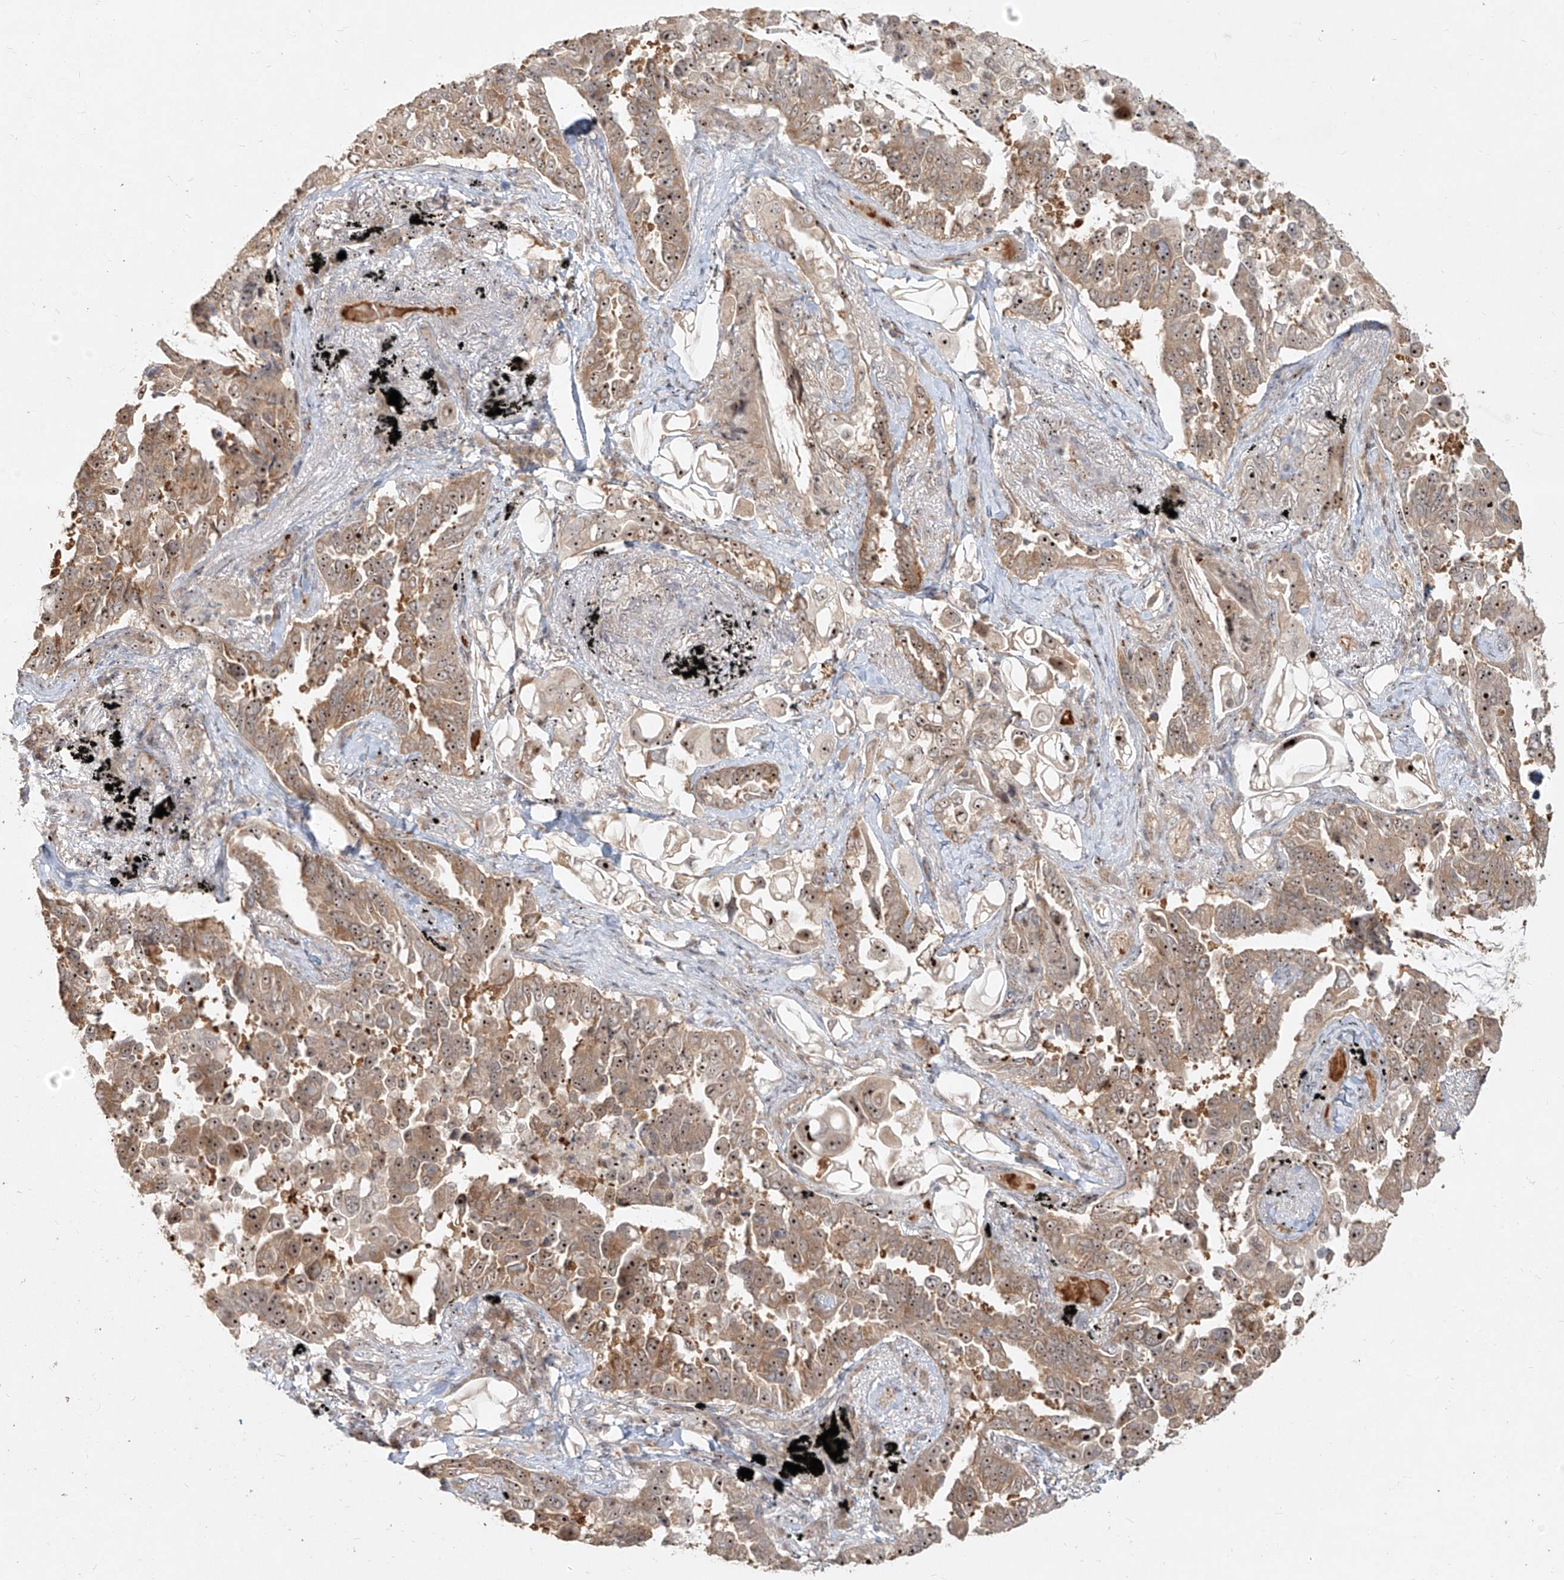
{"staining": {"intensity": "moderate", "quantity": ">75%", "location": "cytoplasmic/membranous,nuclear"}, "tissue": "lung cancer", "cell_type": "Tumor cells", "image_type": "cancer", "snomed": [{"axis": "morphology", "description": "Adenocarcinoma, NOS"}, {"axis": "topography", "description": "Lung"}], "caption": "Immunohistochemical staining of human lung cancer (adenocarcinoma) displays moderate cytoplasmic/membranous and nuclear protein positivity in about >75% of tumor cells.", "gene": "BYSL", "patient": {"sex": "female", "age": 67}}